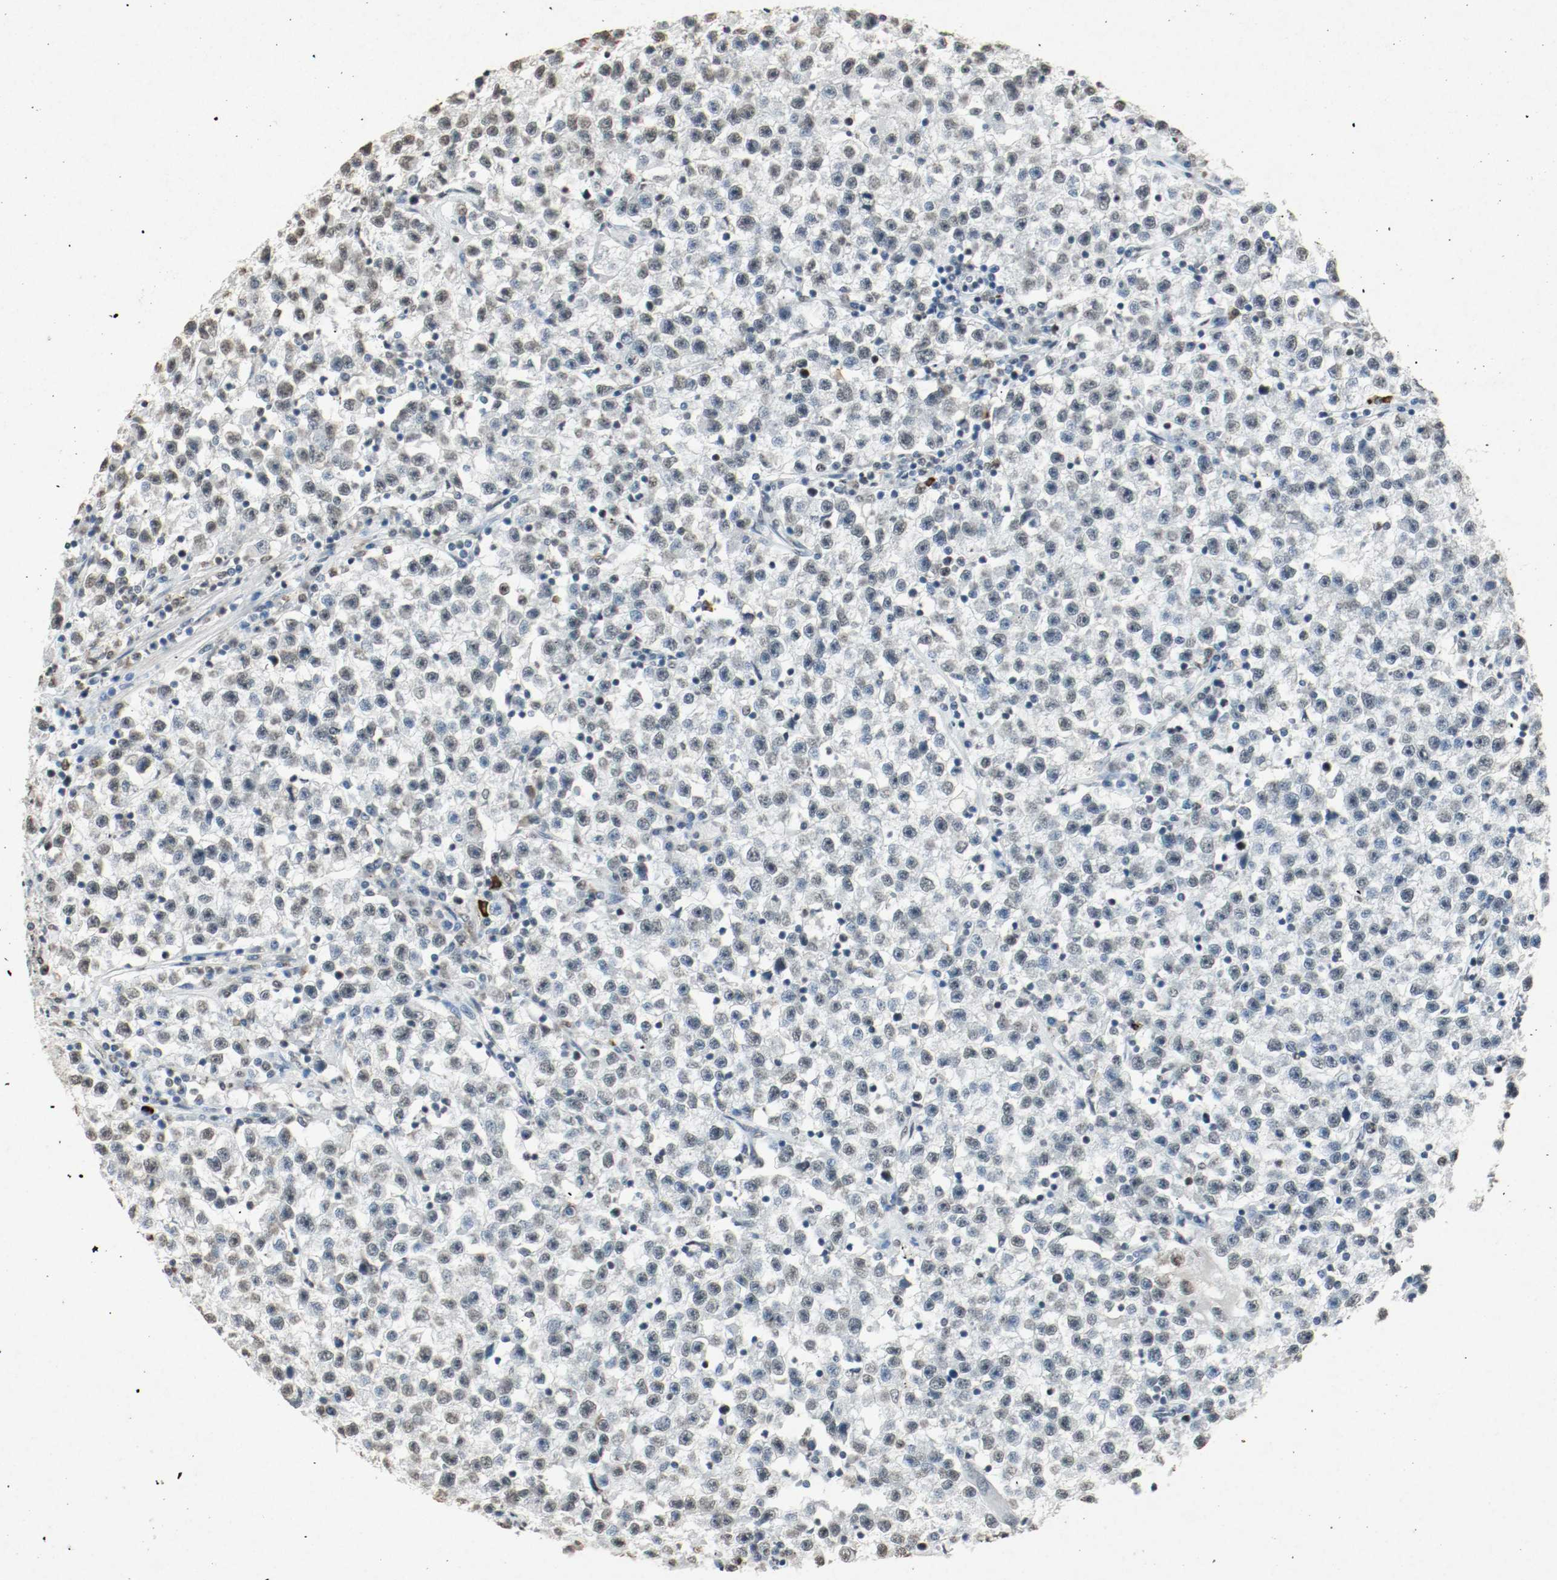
{"staining": {"intensity": "moderate", "quantity": ">75%", "location": "nuclear"}, "tissue": "testis cancer", "cell_type": "Tumor cells", "image_type": "cancer", "snomed": [{"axis": "morphology", "description": "Seminoma, NOS"}, {"axis": "topography", "description": "Testis"}], "caption": "This is a micrograph of immunohistochemistry (IHC) staining of testis cancer, which shows moderate expression in the nuclear of tumor cells.", "gene": "DNMT1", "patient": {"sex": "male", "age": 22}}